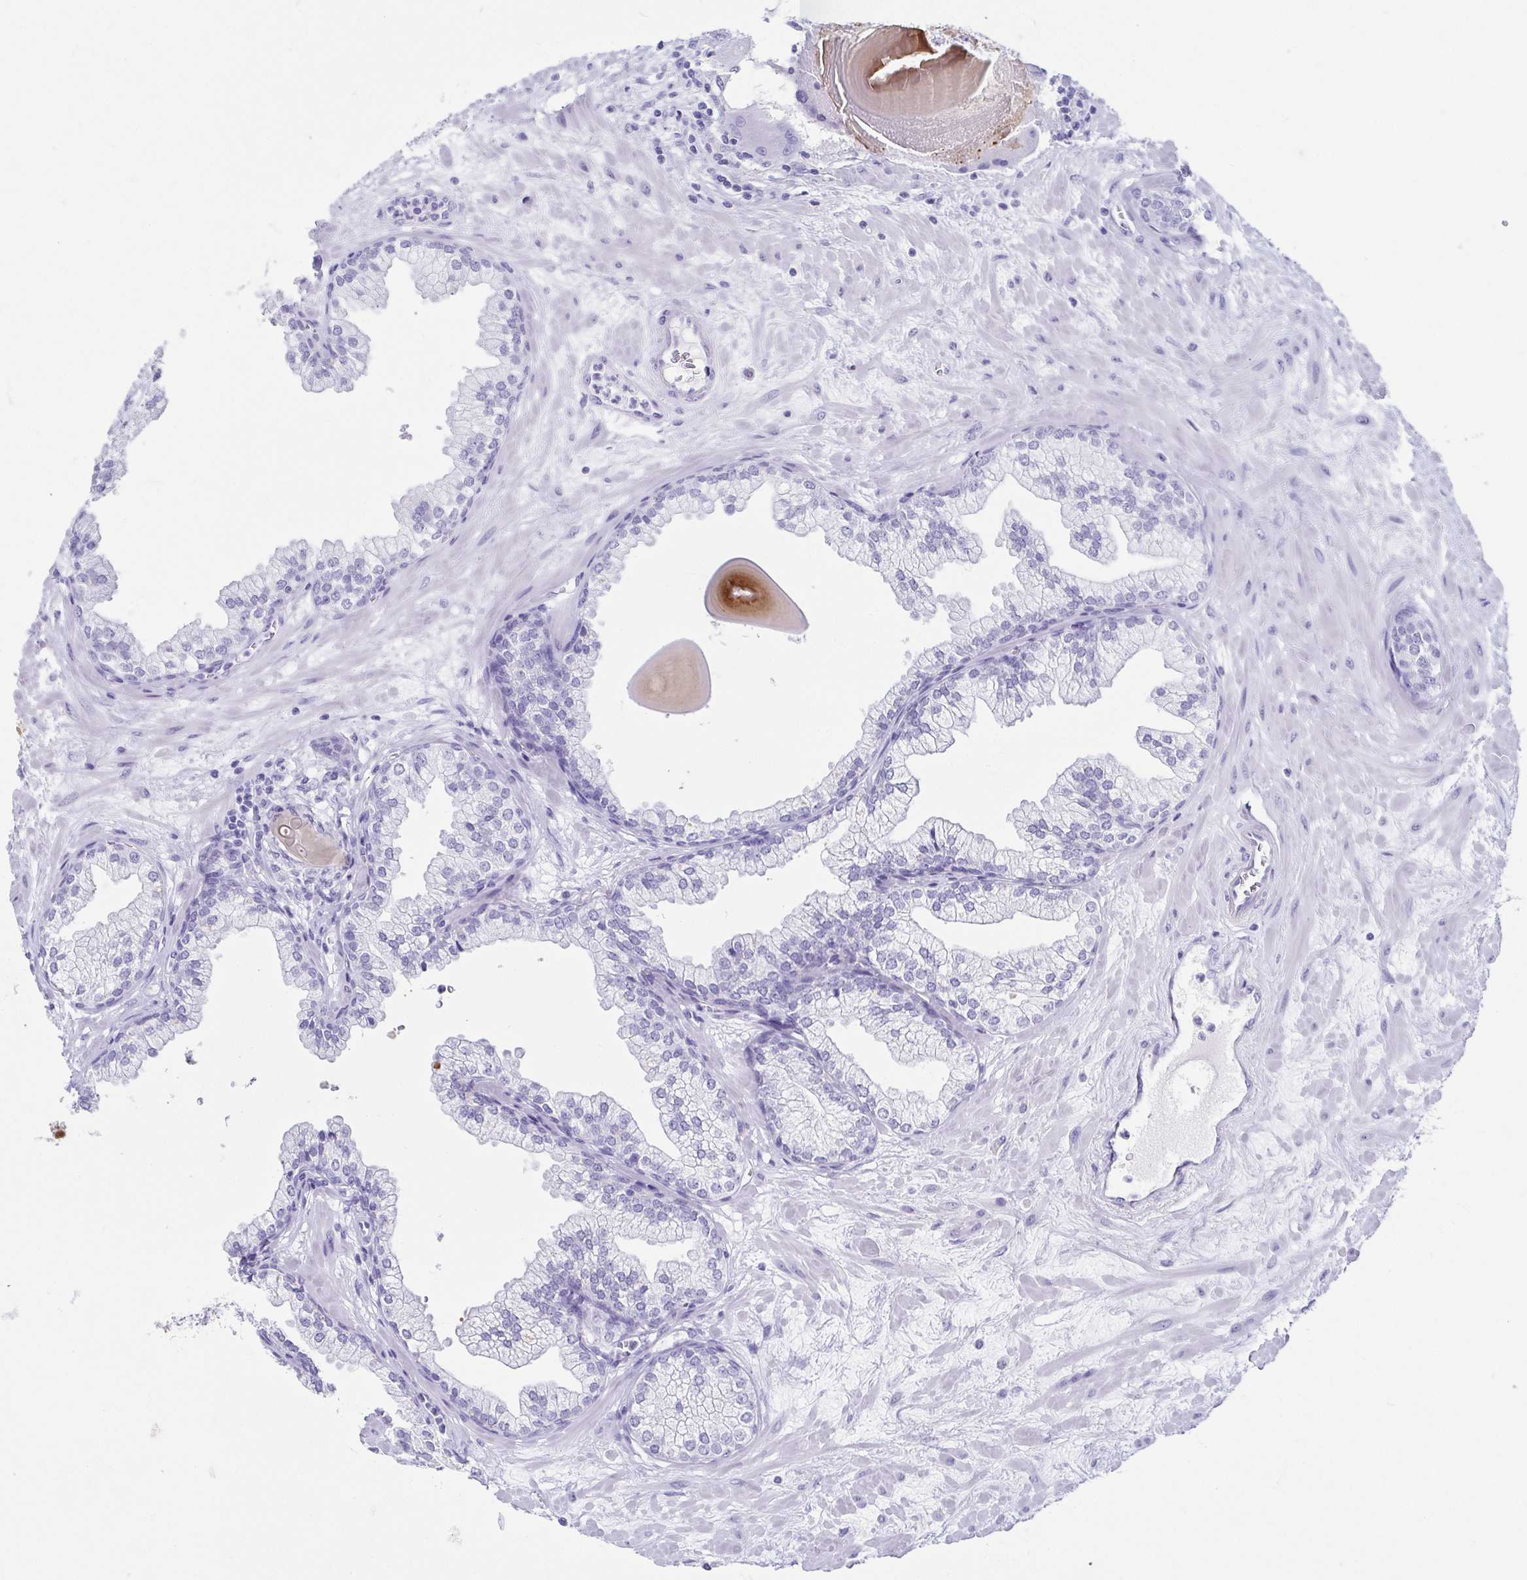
{"staining": {"intensity": "negative", "quantity": "none", "location": "none"}, "tissue": "prostate", "cell_type": "Glandular cells", "image_type": "normal", "snomed": [{"axis": "morphology", "description": "Normal tissue, NOS"}, {"axis": "topography", "description": "Prostate"}, {"axis": "topography", "description": "Peripheral nerve tissue"}], "caption": "Prostate was stained to show a protein in brown. There is no significant staining in glandular cells. (DAB (3,3'-diaminobenzidine) immunohistochemistry with hematoxylin counter stain).", "gene": "CD164L2", "patient": {"sex": "male", "age": 61}}